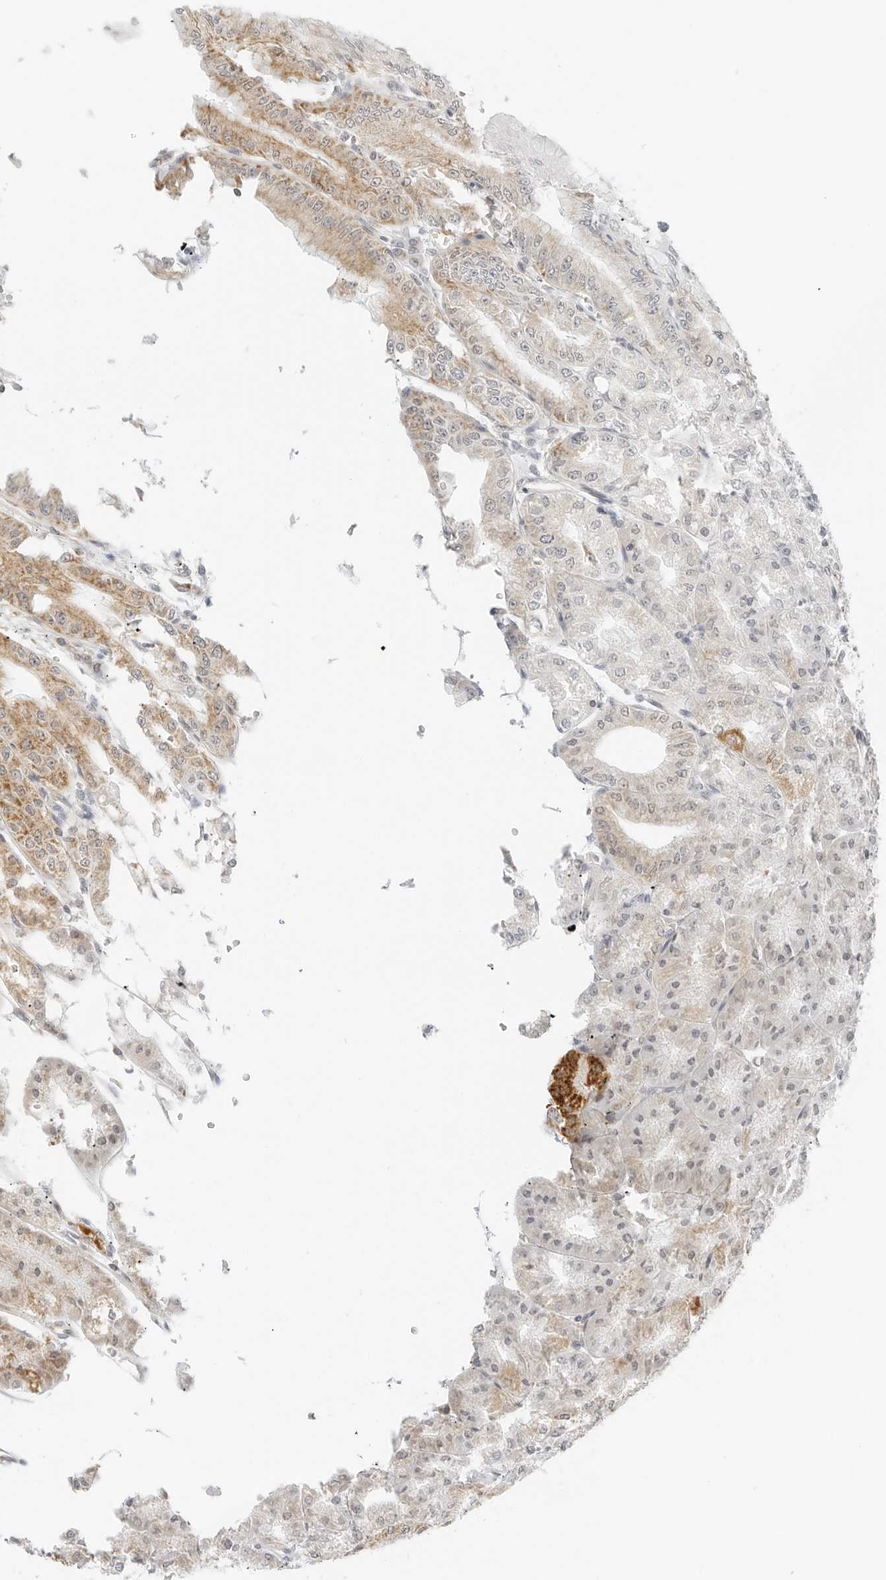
{"staining": {"intensity": "strong", "quantity": ">75%", "location": "cytoplasmic/membranous"}, "tissue": "stomach", "cell_type": "Glandular cells", "image_type": "normal", "snomed": [{"axis": "morphology", "description": "Normal tissue, NOS"}, {"axis": "topography", "description": "Stomach, lower"}], "caption": "This photomicrograph reveals IHC staining of normal human stomach, with high strong cytoplasmic/membranous expression in about >75% of glandular cells.", "gene": "RC3H1", "patient": {"sex": "male", "age": 71}}